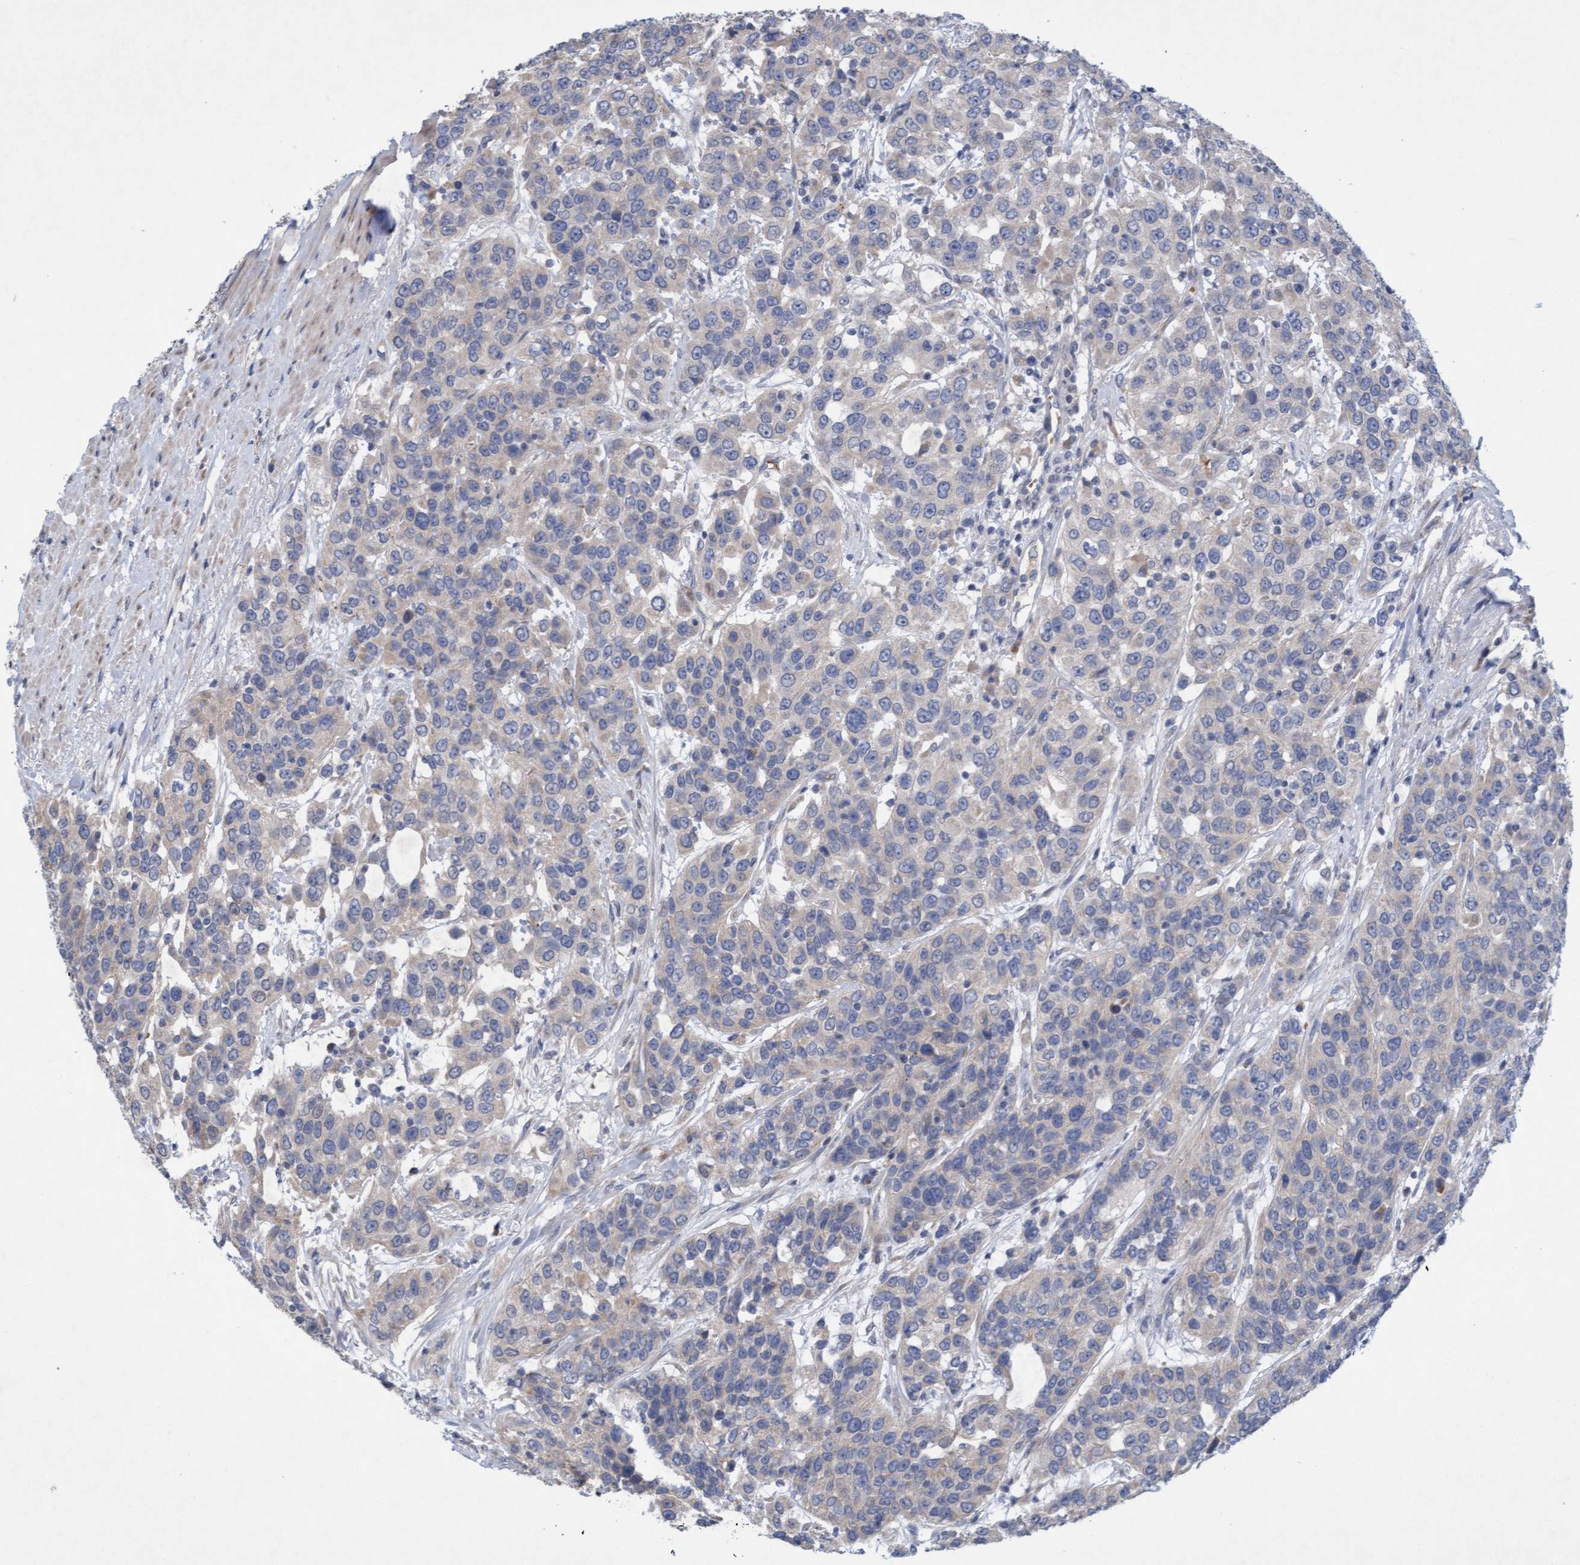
{"staining": {"intensity": "negative", "quantity": "none", "location": "none"}, "tissue": "urothelial cancer", "cell_type": "Tumor cells", "image_type": "cancer", "snomed": [{"axis": "morphology", "description": "Urothelial carcinoma, High grade"}, {"axis": "topography", "description": "Urinary bladder"}], "caption": "IHC micrograph of urothelial cancer stained for a protein (brown), which exhibits no staining in tumor cells.", "gene": "DDHD2", "patient": {"sex": "female", "age": 80}}